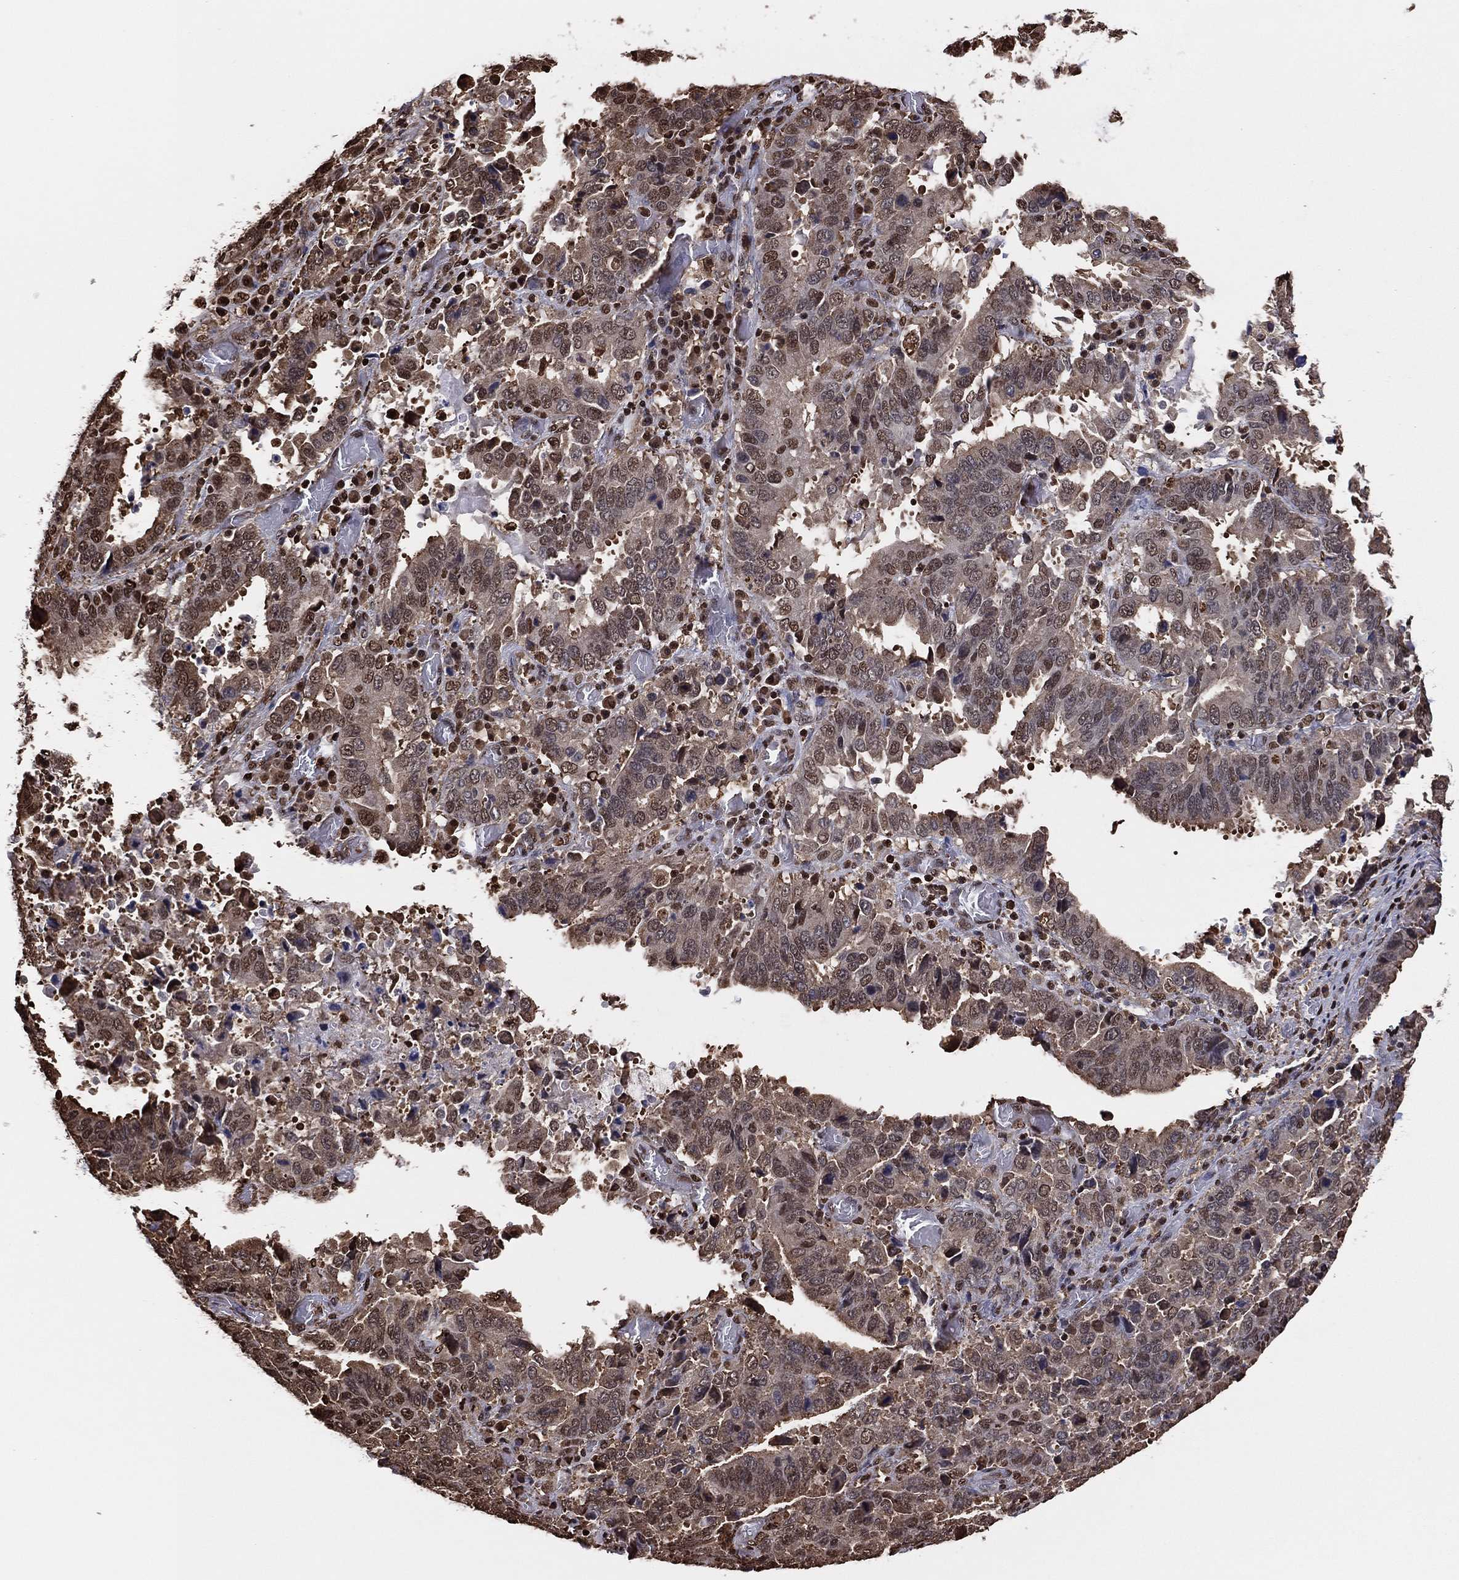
{"staining": {"intensity": "moderate", "quantity": "25%-75%", "location": "nuclear"}, "tissue": "stomach cancer", "cell_type": "Tumor cells", "image_type": "cancer", "snomed": [{"axis": "morphology", "description": "Adenocarcinoma, NOS"}, {"axis": "topography", "description": "Stomach, upper"}], "caption": "The photomicrograph reveals a brown stain indicating the presence of a protein in the nuclear of tumor cells in stomach cancer (adenocarcinoma).", "gene": "GAPDH", "patient": {"sex": "male", "age": 74}}